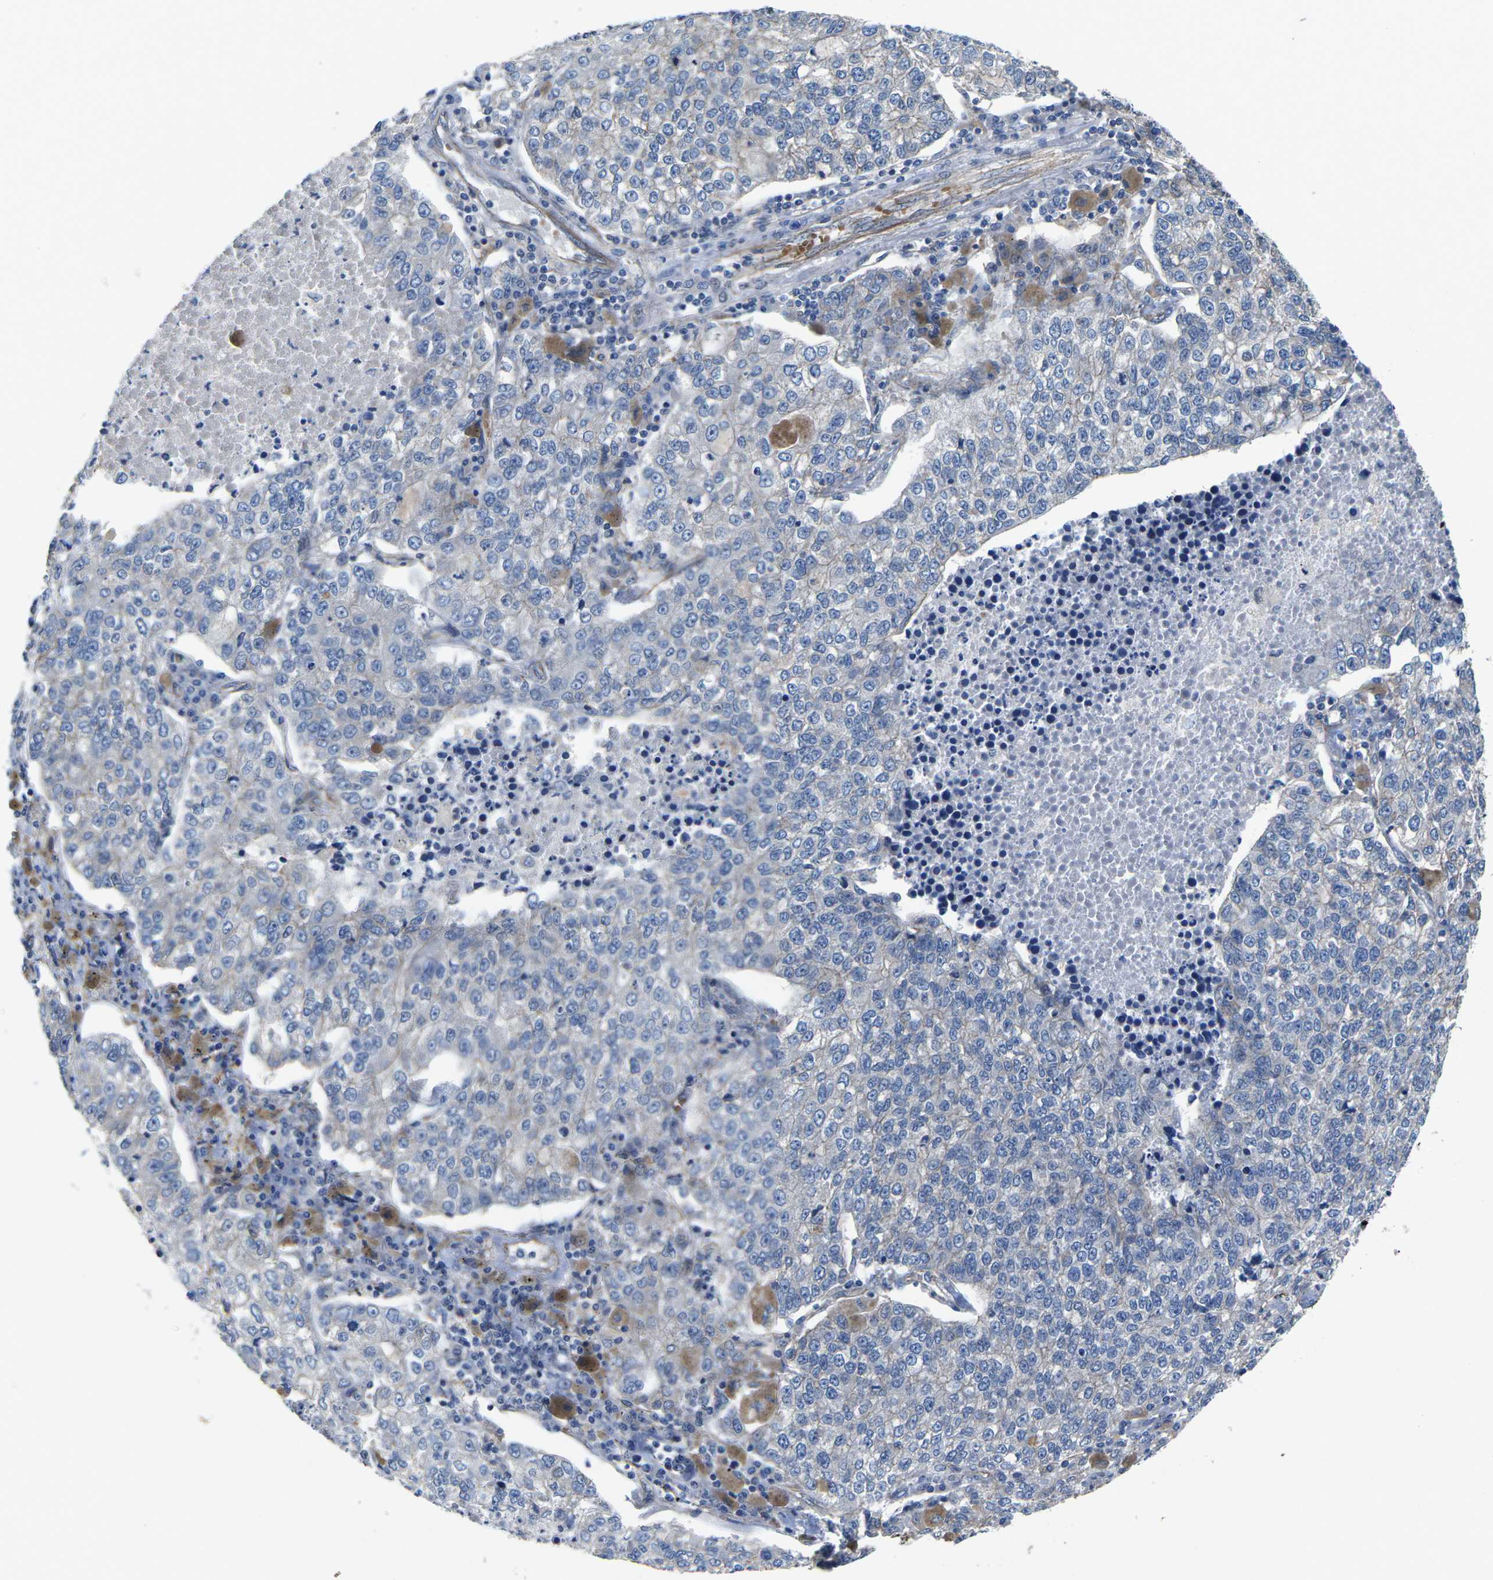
{"staining": {"intensity": "negative", "quantity": "none", "location": "none"}, "tissue": "lung cancer", "cell_type": "Tumor cells", "image_type": "cancer", "snomed": [{"axis": "morphology", "description": "Adenocarcinoma, NOS"}, {"axis": "topography", "description": "Lung"}], "caption": "This is a photomicrograph of IHC staining of adenocarcinoma (lung), which shows no positivity in tumor cells.", "gene": "CTNND1", "patient": {"sex": "male", "age": 49}}